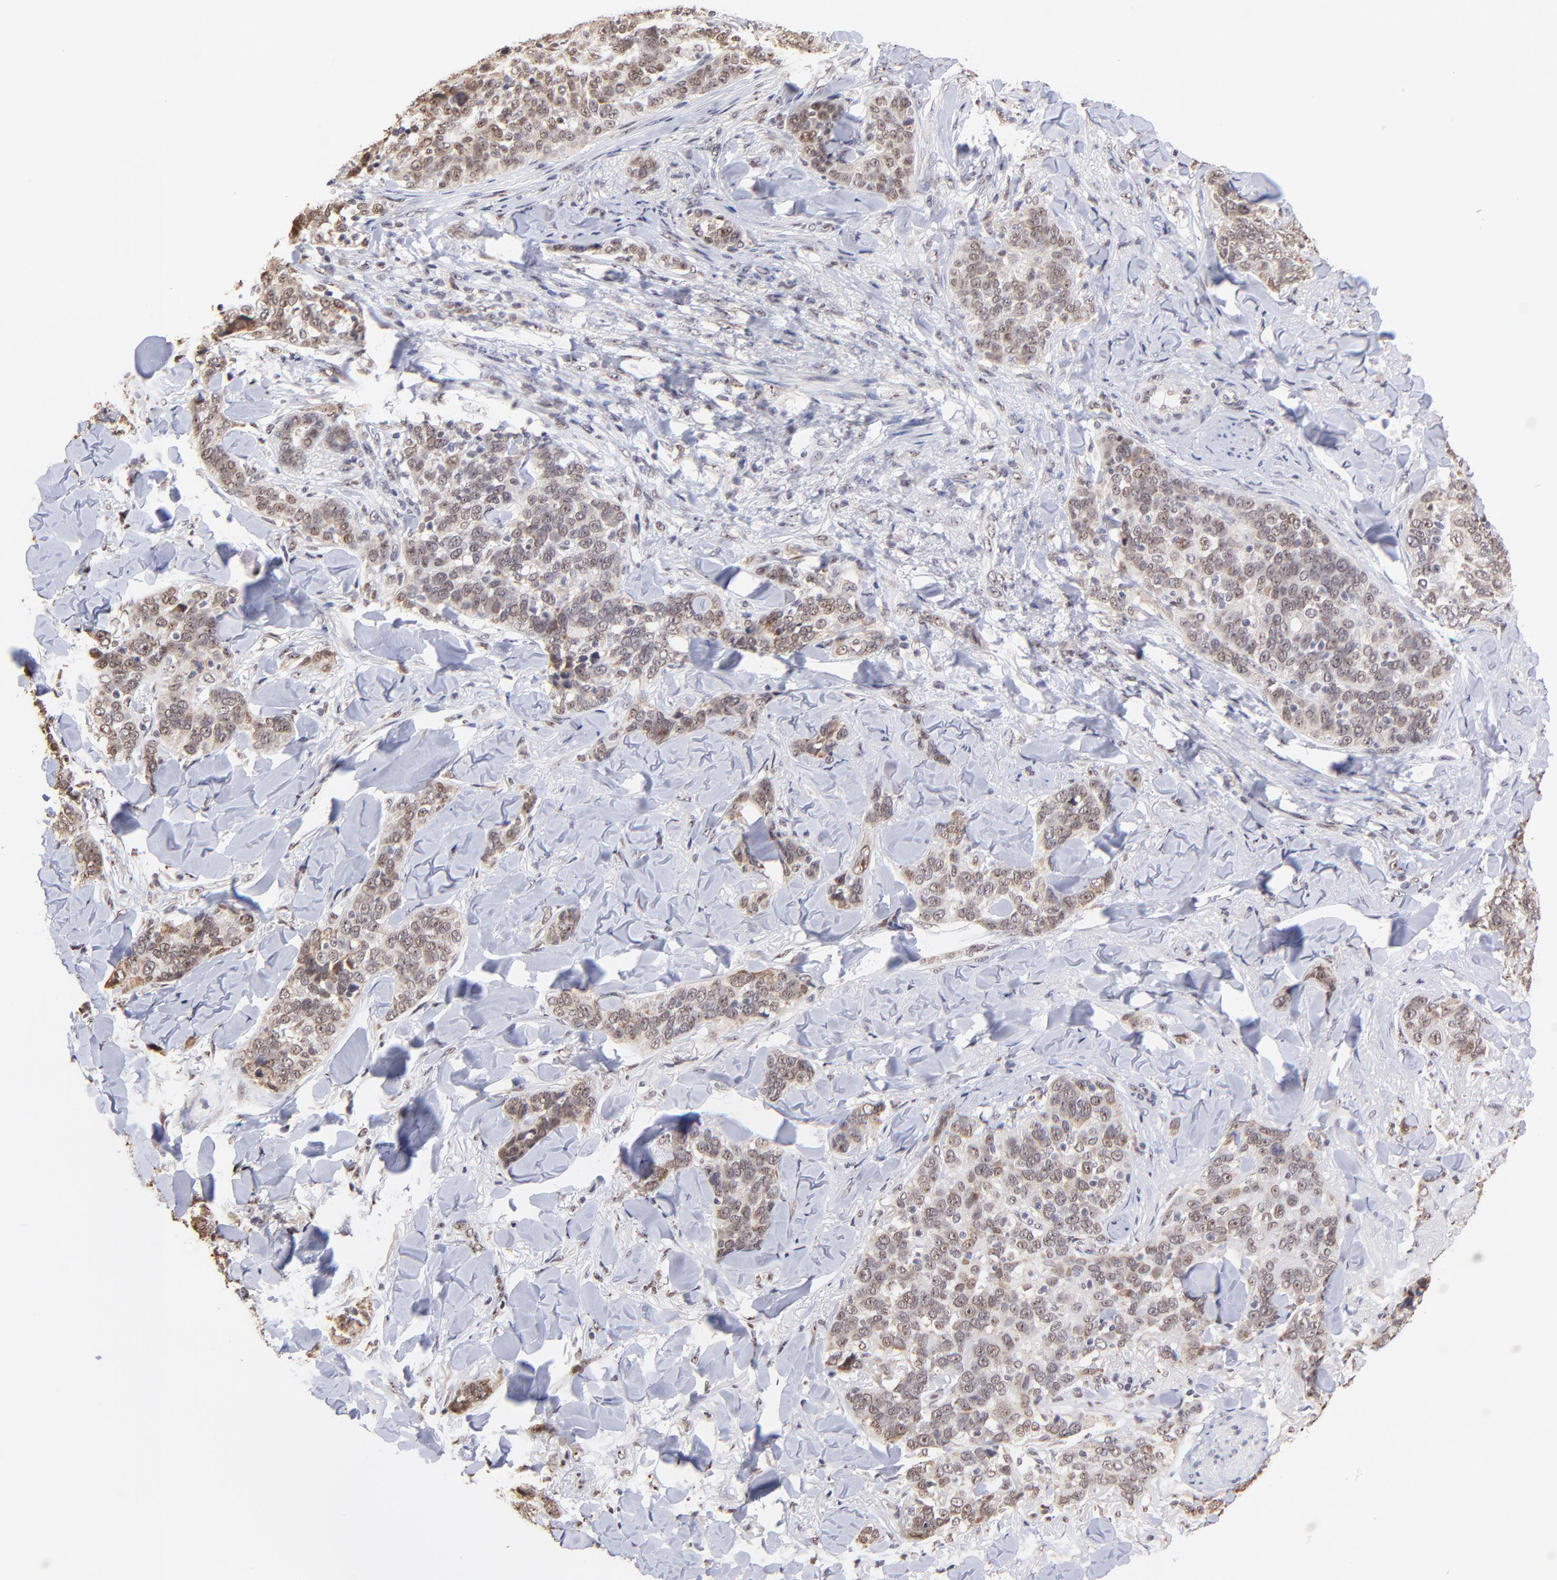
{"staining": {"intensity": "weak", "quantity": ">75%", "location": "nuclear"}, "tissue": "skin cancer", "cell_type": "Tumor cells", "image_type": "cancer", "snomed": [{"axis": "morphology", "description": "Normal tissue, NOS"}, {"axis": "morphology", "description": "Squamous cell carcinoma, NOS"}, {"axis": "topography", "description": "Skin"}], "caption": "DAB (3,3'-diaminobenzidine) immunohistochemical staining of human skin squamous cell carcinoma shows weak nuclear protein staining in about >75% of tumor cells.", "gene": "ZNF670", "patient": {"sex": "female", "age": 83}}